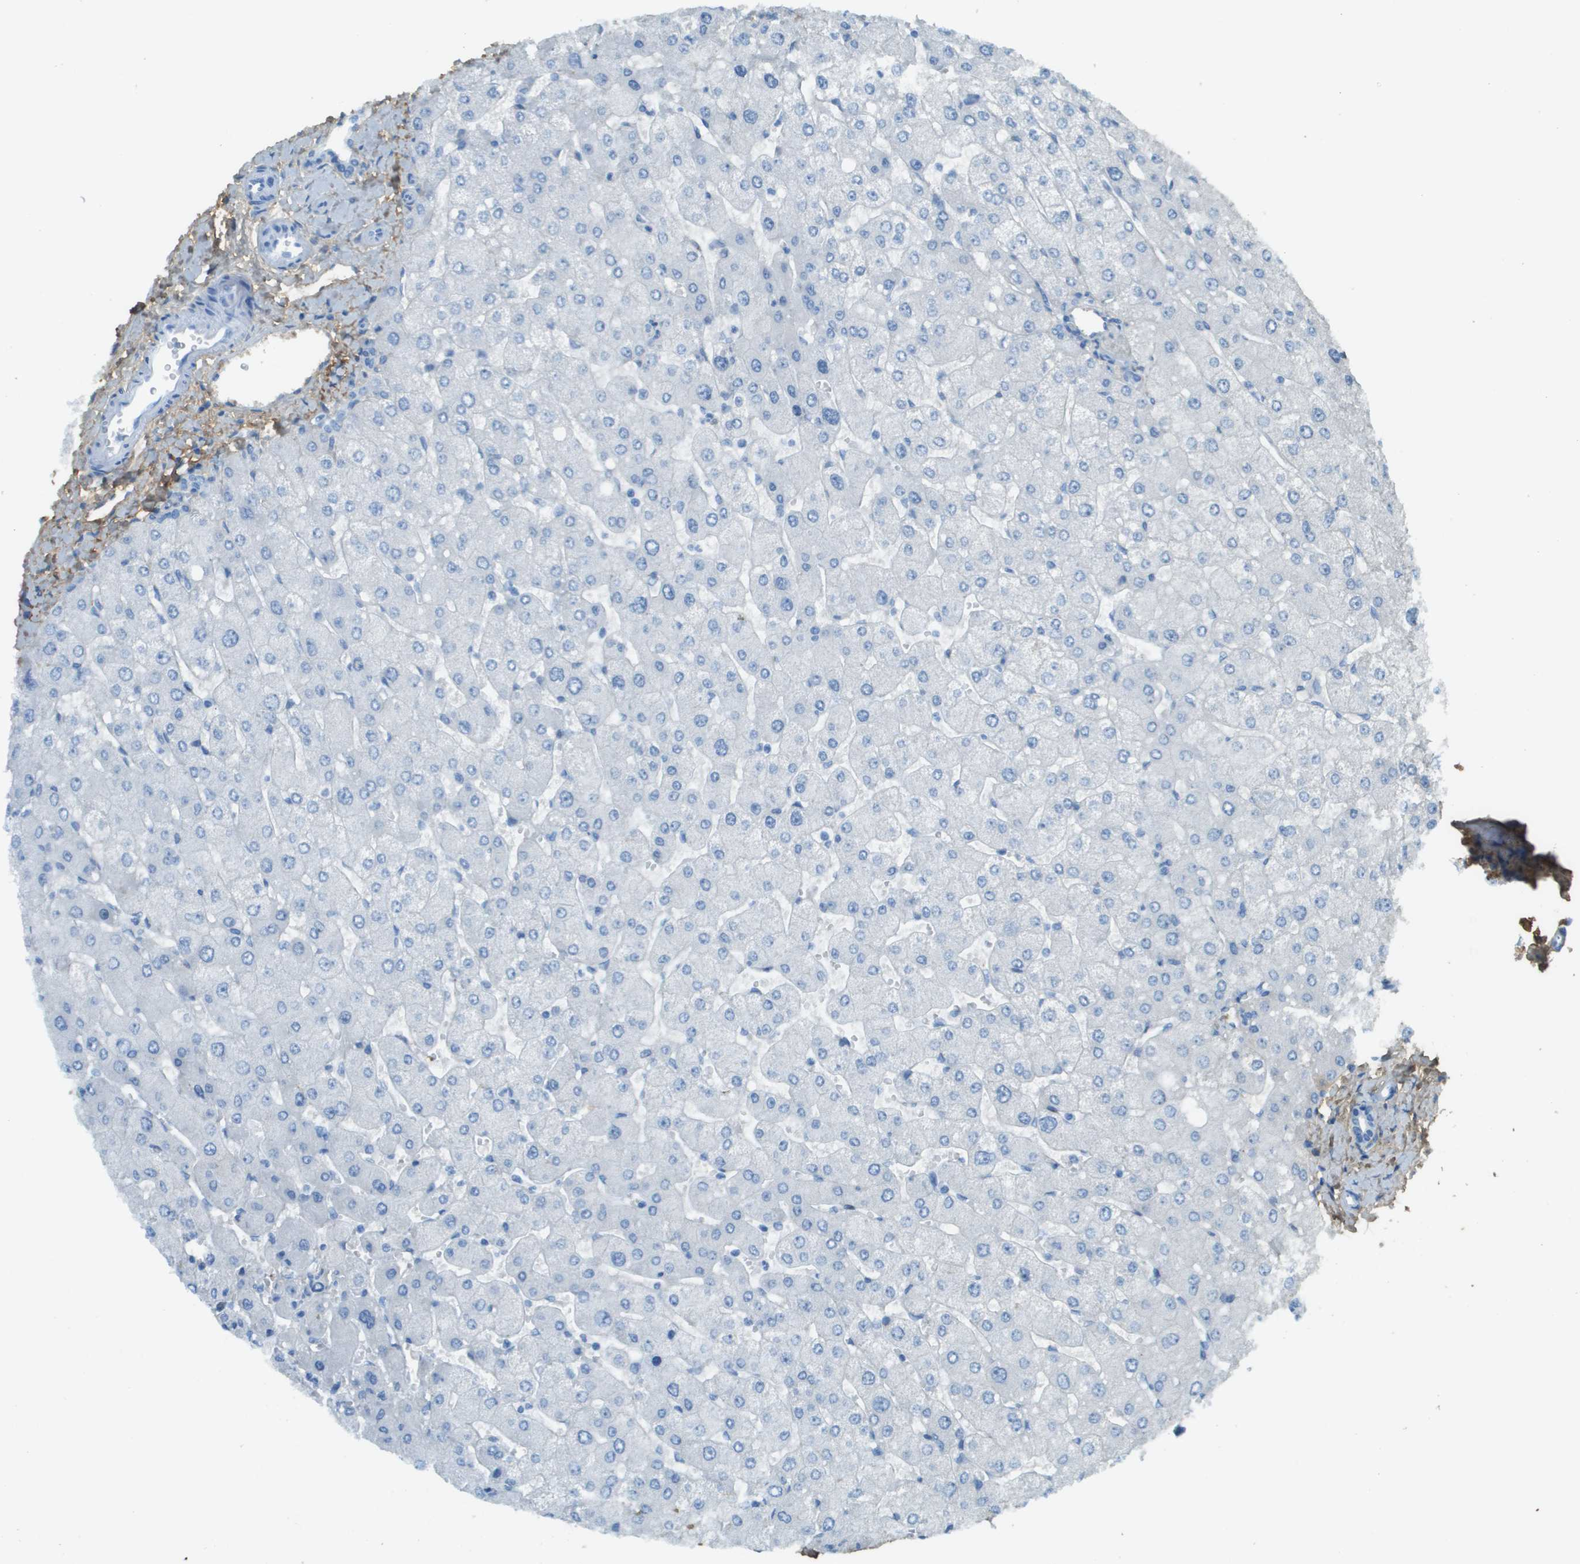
{"staining": {"intensity": "negative", "quantity": "none", "location": "none"}, "tissue": "liver", "cell_type": "Cholangiocytes", "image_type": "normal", "snomed": [{"axis": "morphology", "description": "Normal tissue, NOS"}, {"axis": "topography", "description": "Liver"}], "caption": "Immunohistochemistry (IHC) of normal liver exhibits no staining in cholangiocytes. (Stains: DAB IHC with hematoxylin counter stain, Microscopy: brightfield microscopy at high magnification).", "gene": "DCN", "patient": {"sex": "male", "age": 55}}